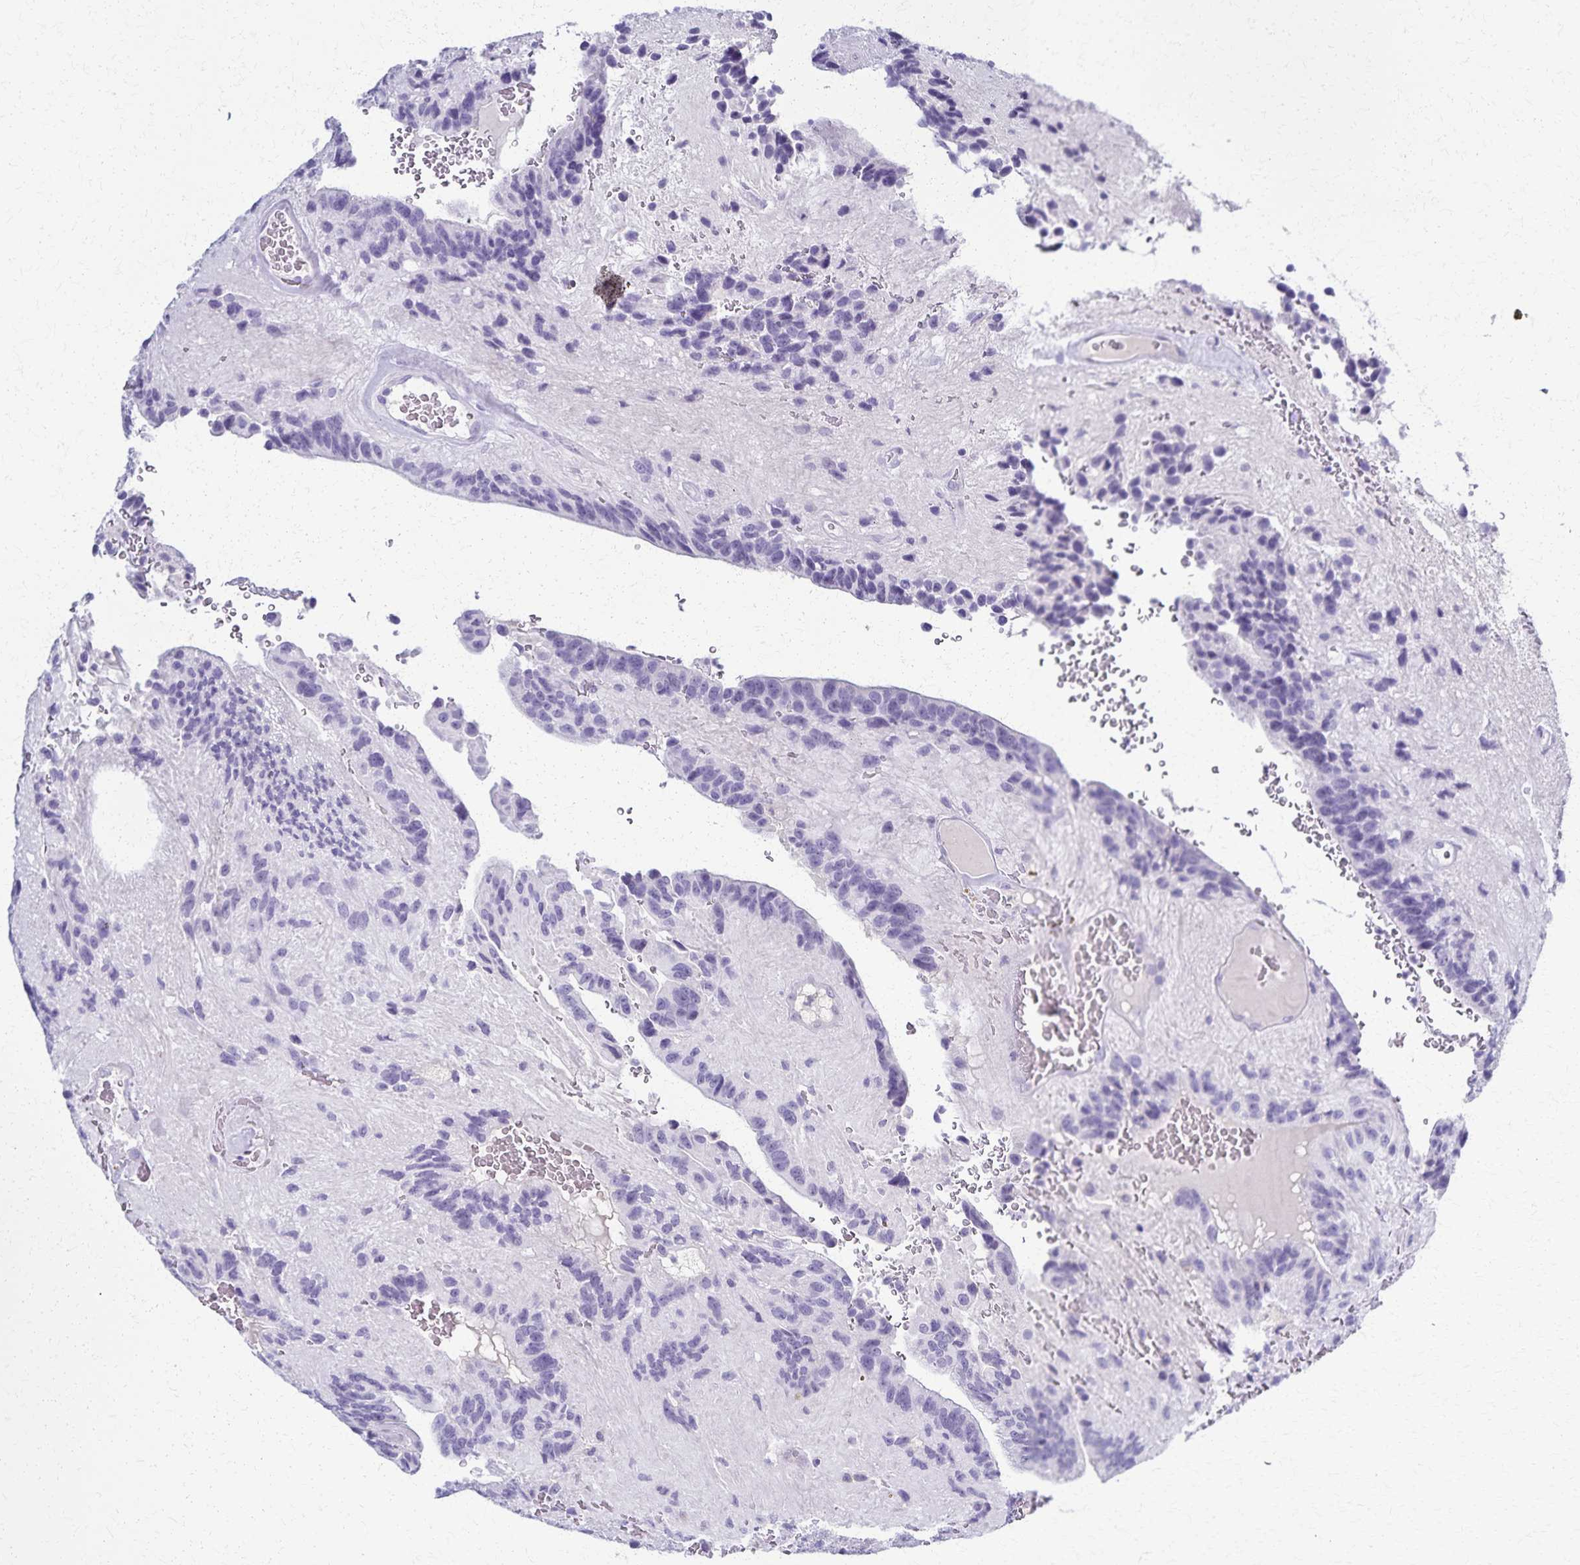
{"staining": {"intensity": "negative", "quantity": "none", "location": "none"}, "tissue": "glioma", "cell_type": "Tumor cells", "image_type": "cancer", "snomed": [{"axis": "morphology", "description": "Glioma, malignant, Low grade"}, {"axis": "topography", "description": "Brain"}], "caption": "Photomicrograph shows no protein staining in tumor cells of malignant glioma (low-grade) tissue.", "gene": "TMEM60", "patient": {"sex": "male", "age": 31}}